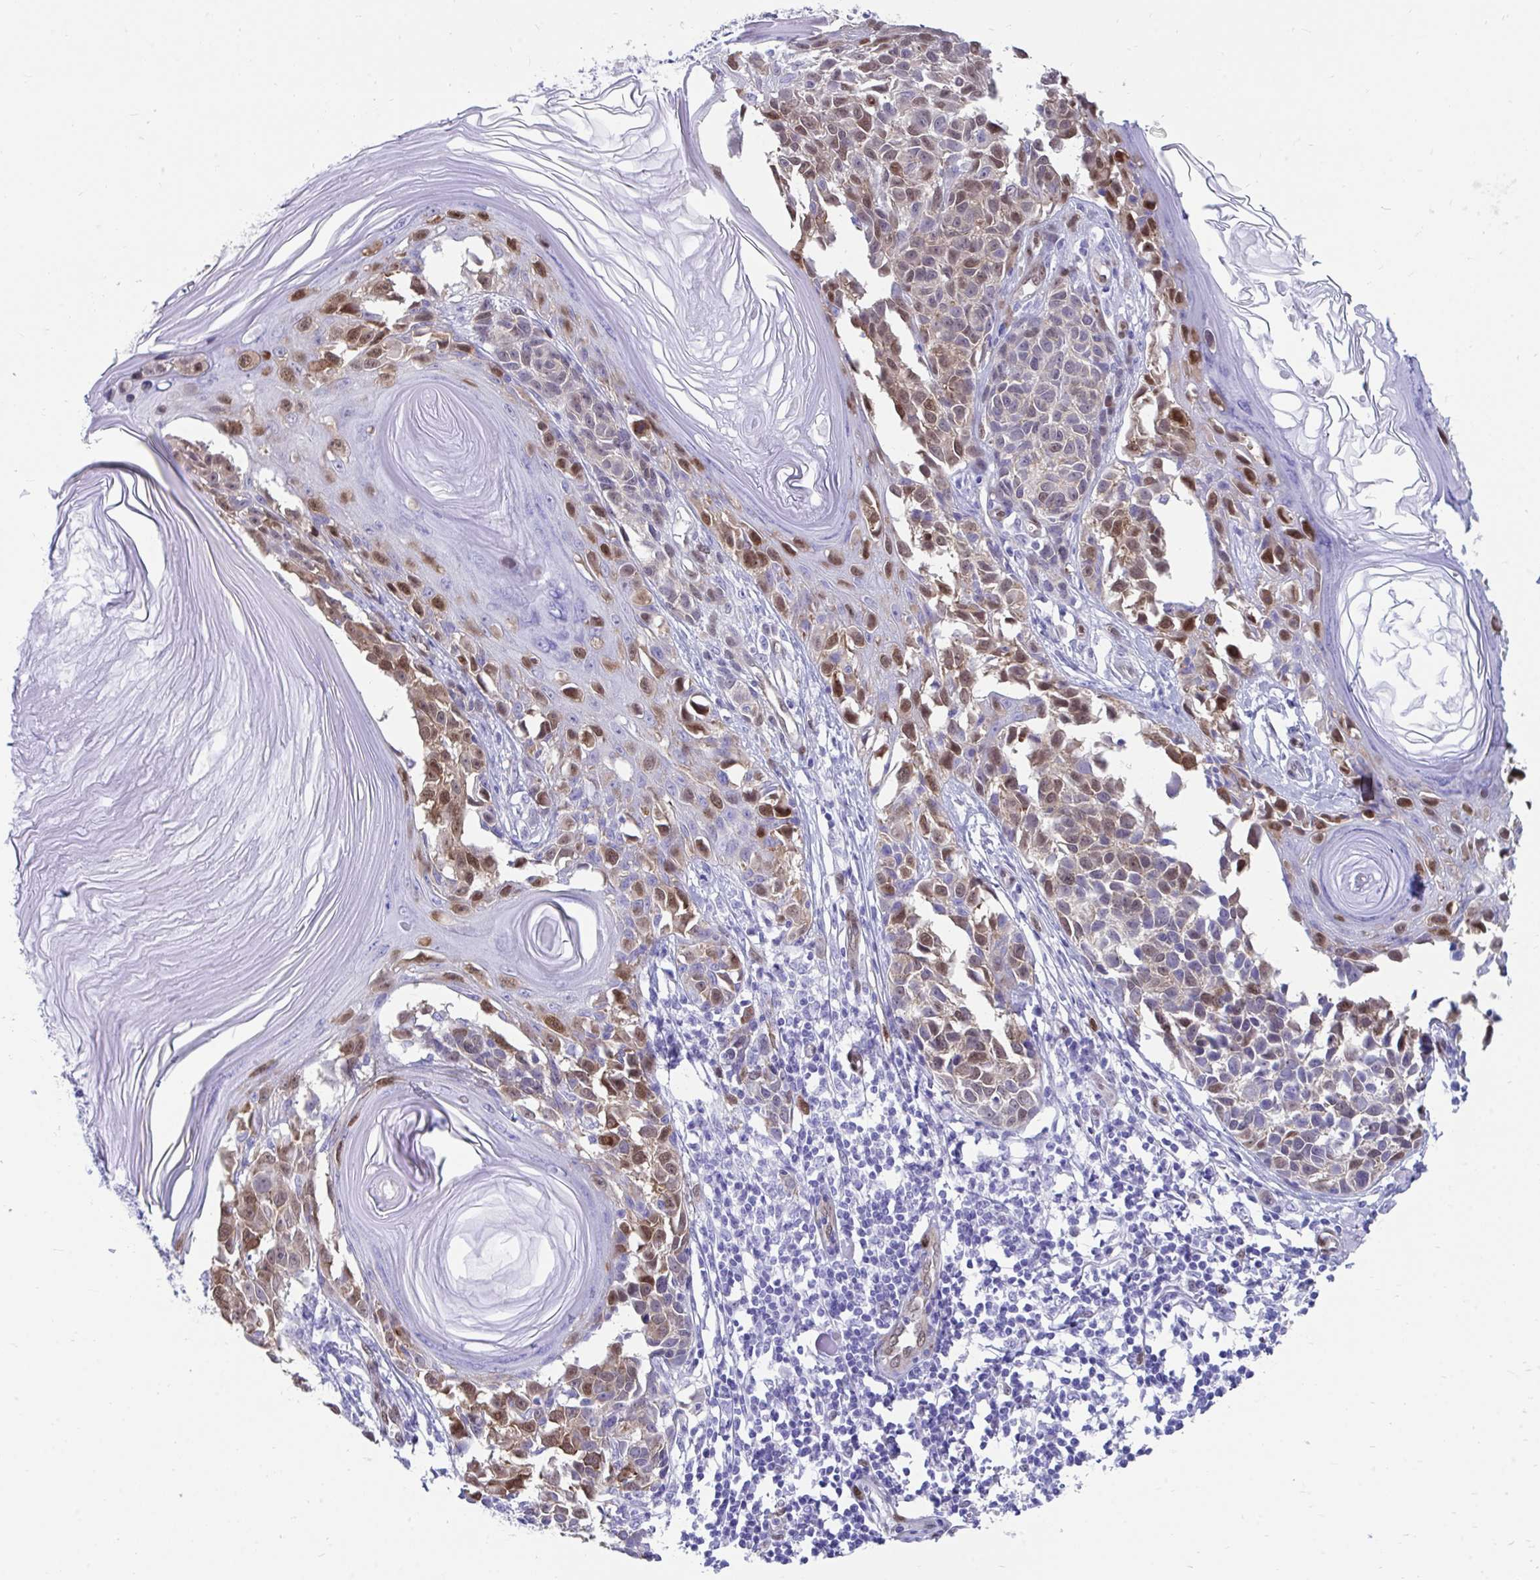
{"staining": {"intensity": "moderate", "quantity": "25%-75%", "location": "nuclear"}, "tissue": "melanoma", "cell_type": "Tumor cells", "image_type": "cancer", "snomed": [{"axis": "morphology", "description": "Malignant melanoma, NOS"}, {"axis": "topography", "description": "Skin"}], "caption": "This histopathology image reveals melanoma stained with IHC to label a protein in brown. The nuclear of tumor cells show moderate positivity for the protein. Nuclei are counter-stained blue.", "gene": "RBPMS", "patient": {"sex": "male", "age": 73}}